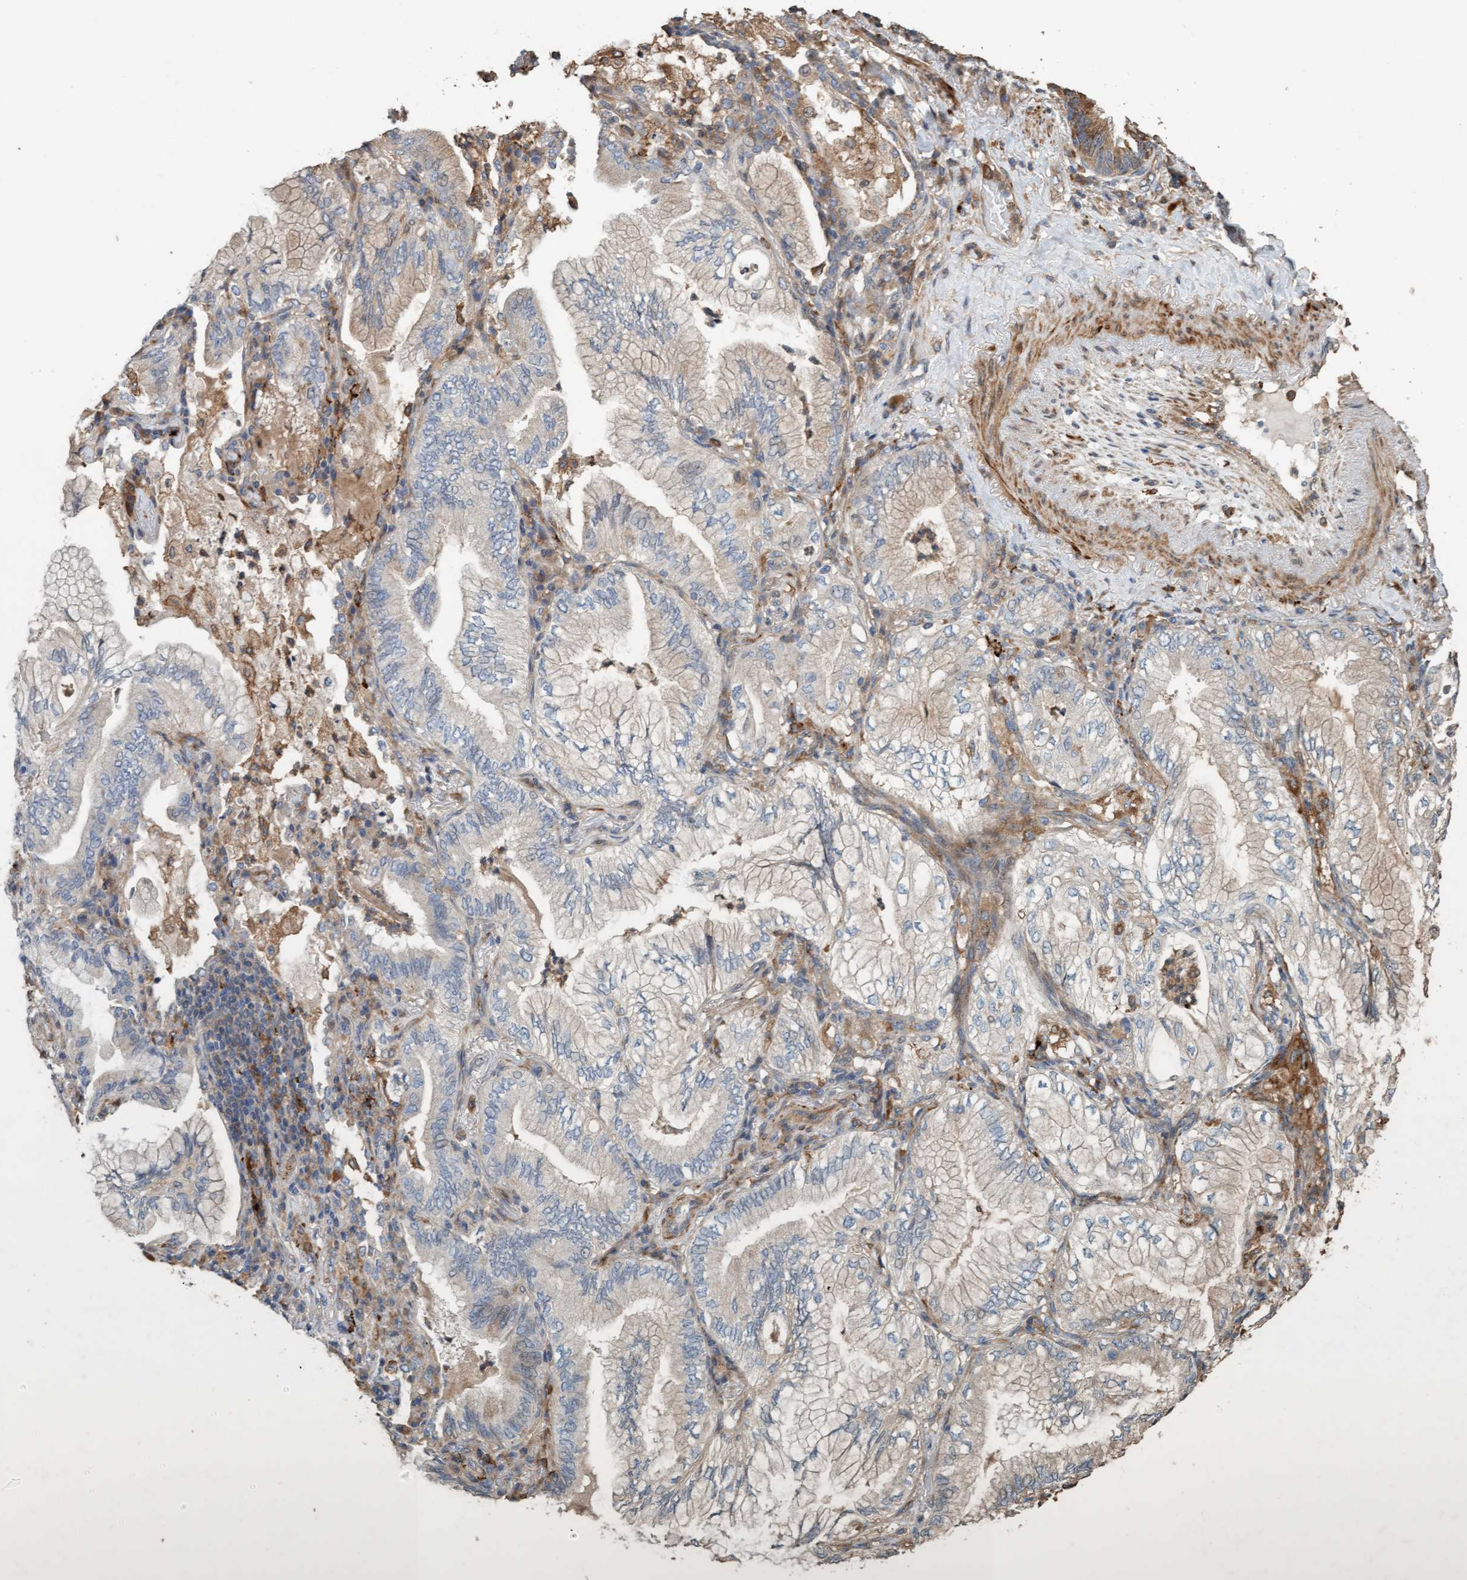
{"staining": {"intensity": "weak", "quantity": "<25%", "location": "cytoplasmic/membranous"}, "tissue": "lung cancer", "cell_type": "Tumor cells", "image_type": "cancer", "snomed": [{"axis": "morphology", "description": "Adenocarcinoma, NOS"}, {"axis": "topography", "description": "Lung"}], "caption": "Immunohistochemistry (IHC) of lung cancer reveals no expression in tumor cells.", "gene": "LONRF1", "patient": {"sex": "female", "age": 70}}